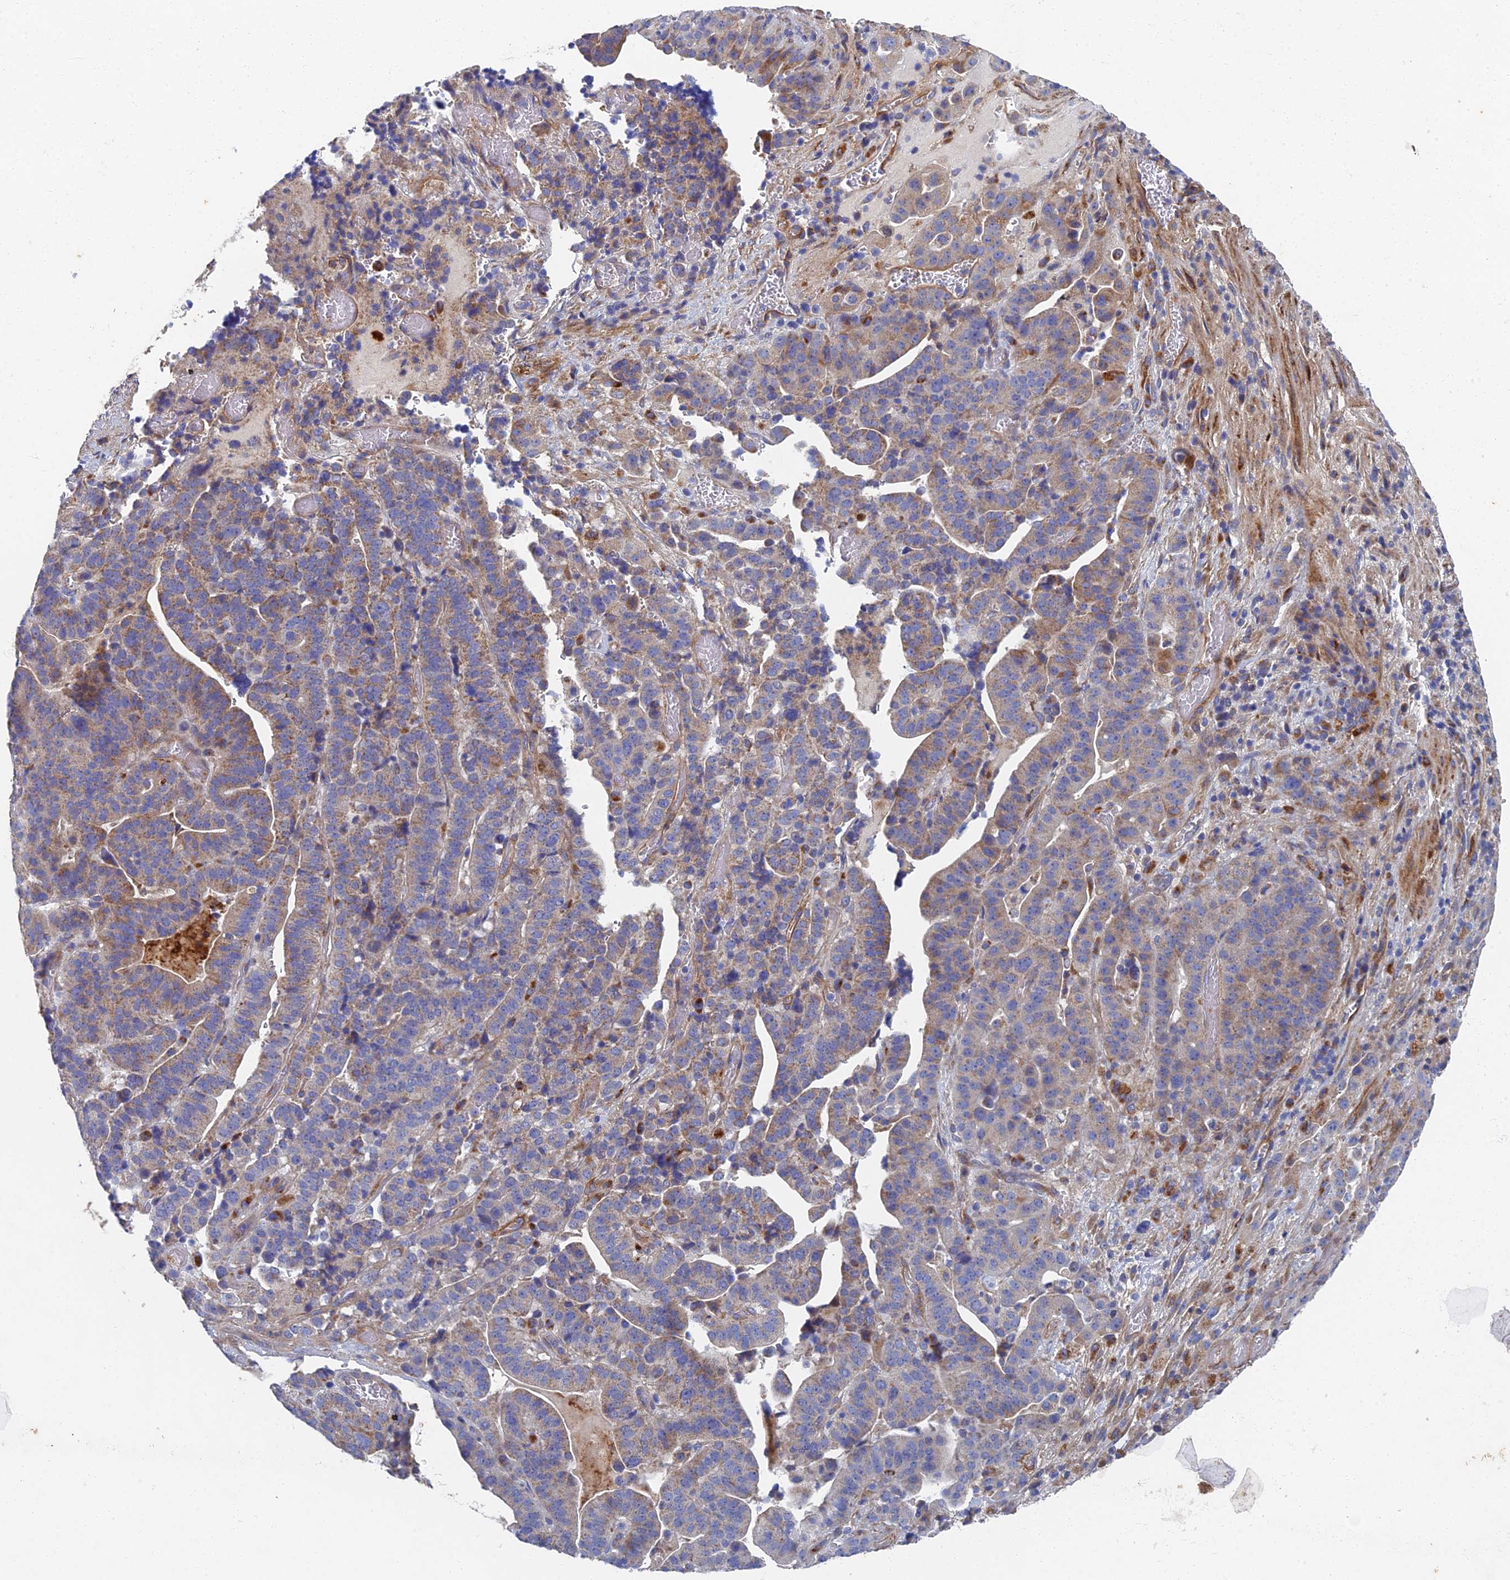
{"staining": {"intensity": "weak", "quantity": "25%-75%", "location": "cytoplasmic/membranous"}, "tissue": "stomach cancer", "cell_type": "Tumor cells", "image_type": "cancer", "snomed": [{"axis": "morphology", "description": "Adenocarcinoma, NOS"}, {"axis": "topography", "description": "Stomach"}], "caption": "A photomicrograph of stomach adenocarcinoma stained for a protein exhibits weak cytoplasmic/membranous brown staining in tumor cells.", "gene": "RNASEK", "patient": {"sex": "male", "age": 48}}